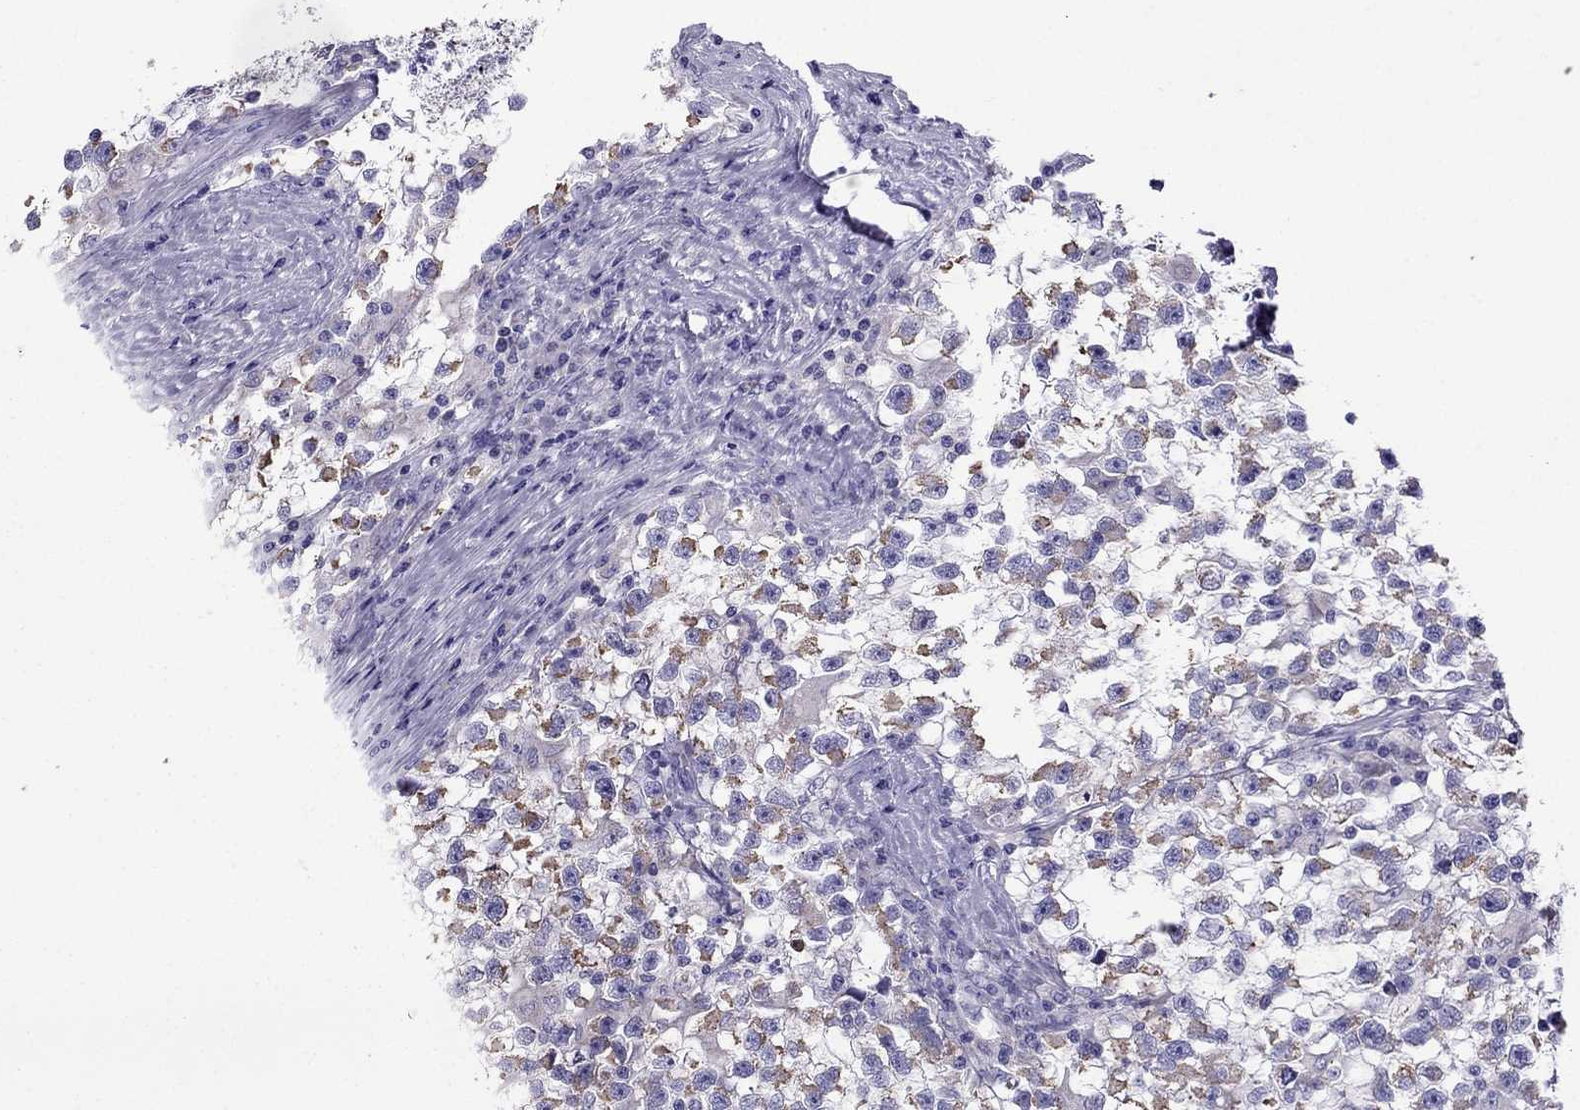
{"staining": {"intensity": "moderate", "quantity": ">75%", "location": "cytoplasmic/membranous"}, "tissue": "testis cancer", "cell_type": "Tumor cells", "image_type": "cancer", "snomed": [{"axis": "morphology", "description": "Seminoma, NOS"}, {"axis": "topography", "description": "Testis"}], "caption": "Protein expression analysis of testis cancer exhibits moderate cytoplasmic/membranous staining in about >75% of tumor cells. Immunohistochemistry stains the protein in brown and the nuclei are stained blue.", "gene": "DSC1", "patient": {"sex": "male", "age": 31}}